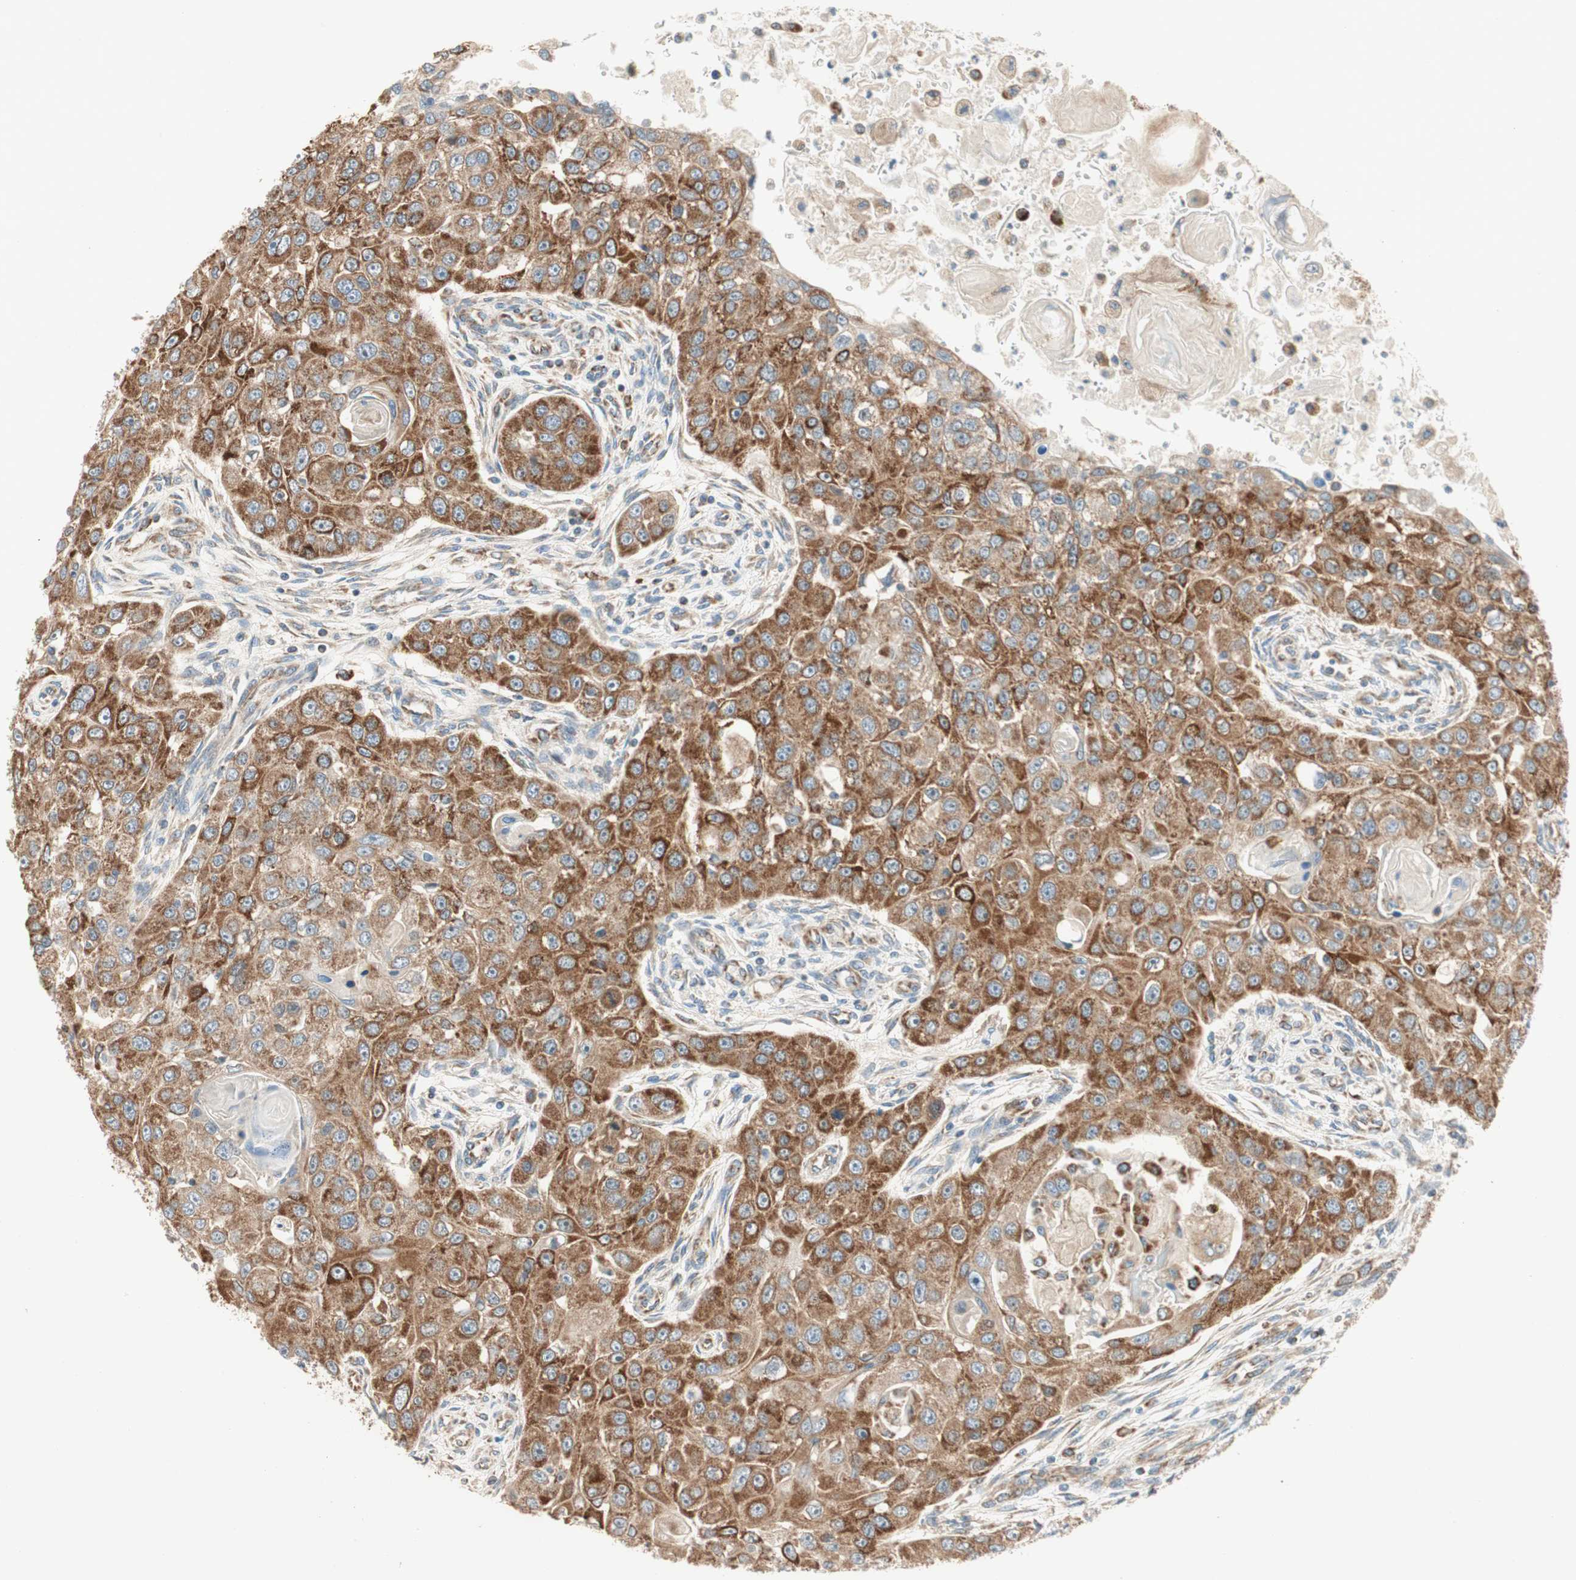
{"staining": {"intensity": "moderate", "quantity": ">75%", "location": "cytoplasmic/membranous"}, "tissue": "head and neck cancer", "cell_type": "Tumor cells", "image_type": "cancer", "snomed": [{"axis": "morphology", "description": "Normal tissue, NOS"}, {"axis": "morphology", "description": "Squamous cell carcinoma, NOS"}, {"axis": "topography", "description": "Skeletal muscle"}, {"axis": "topography", "description": "Head-Neck"}], "caption": "Immunohistochemistry (IHC) micrograph of neoplastic tissue: head and neck squamous cell carcinoma stained using immunohistochemistry displays medium levels of moderate protein expression localized specifically in the cytoplasmic/membranous of tumor cells, appearing as a cytoplasmic/membranous brown color.", "gene": "AKAP1", "patient": {"sex": "male", "age": 51}}